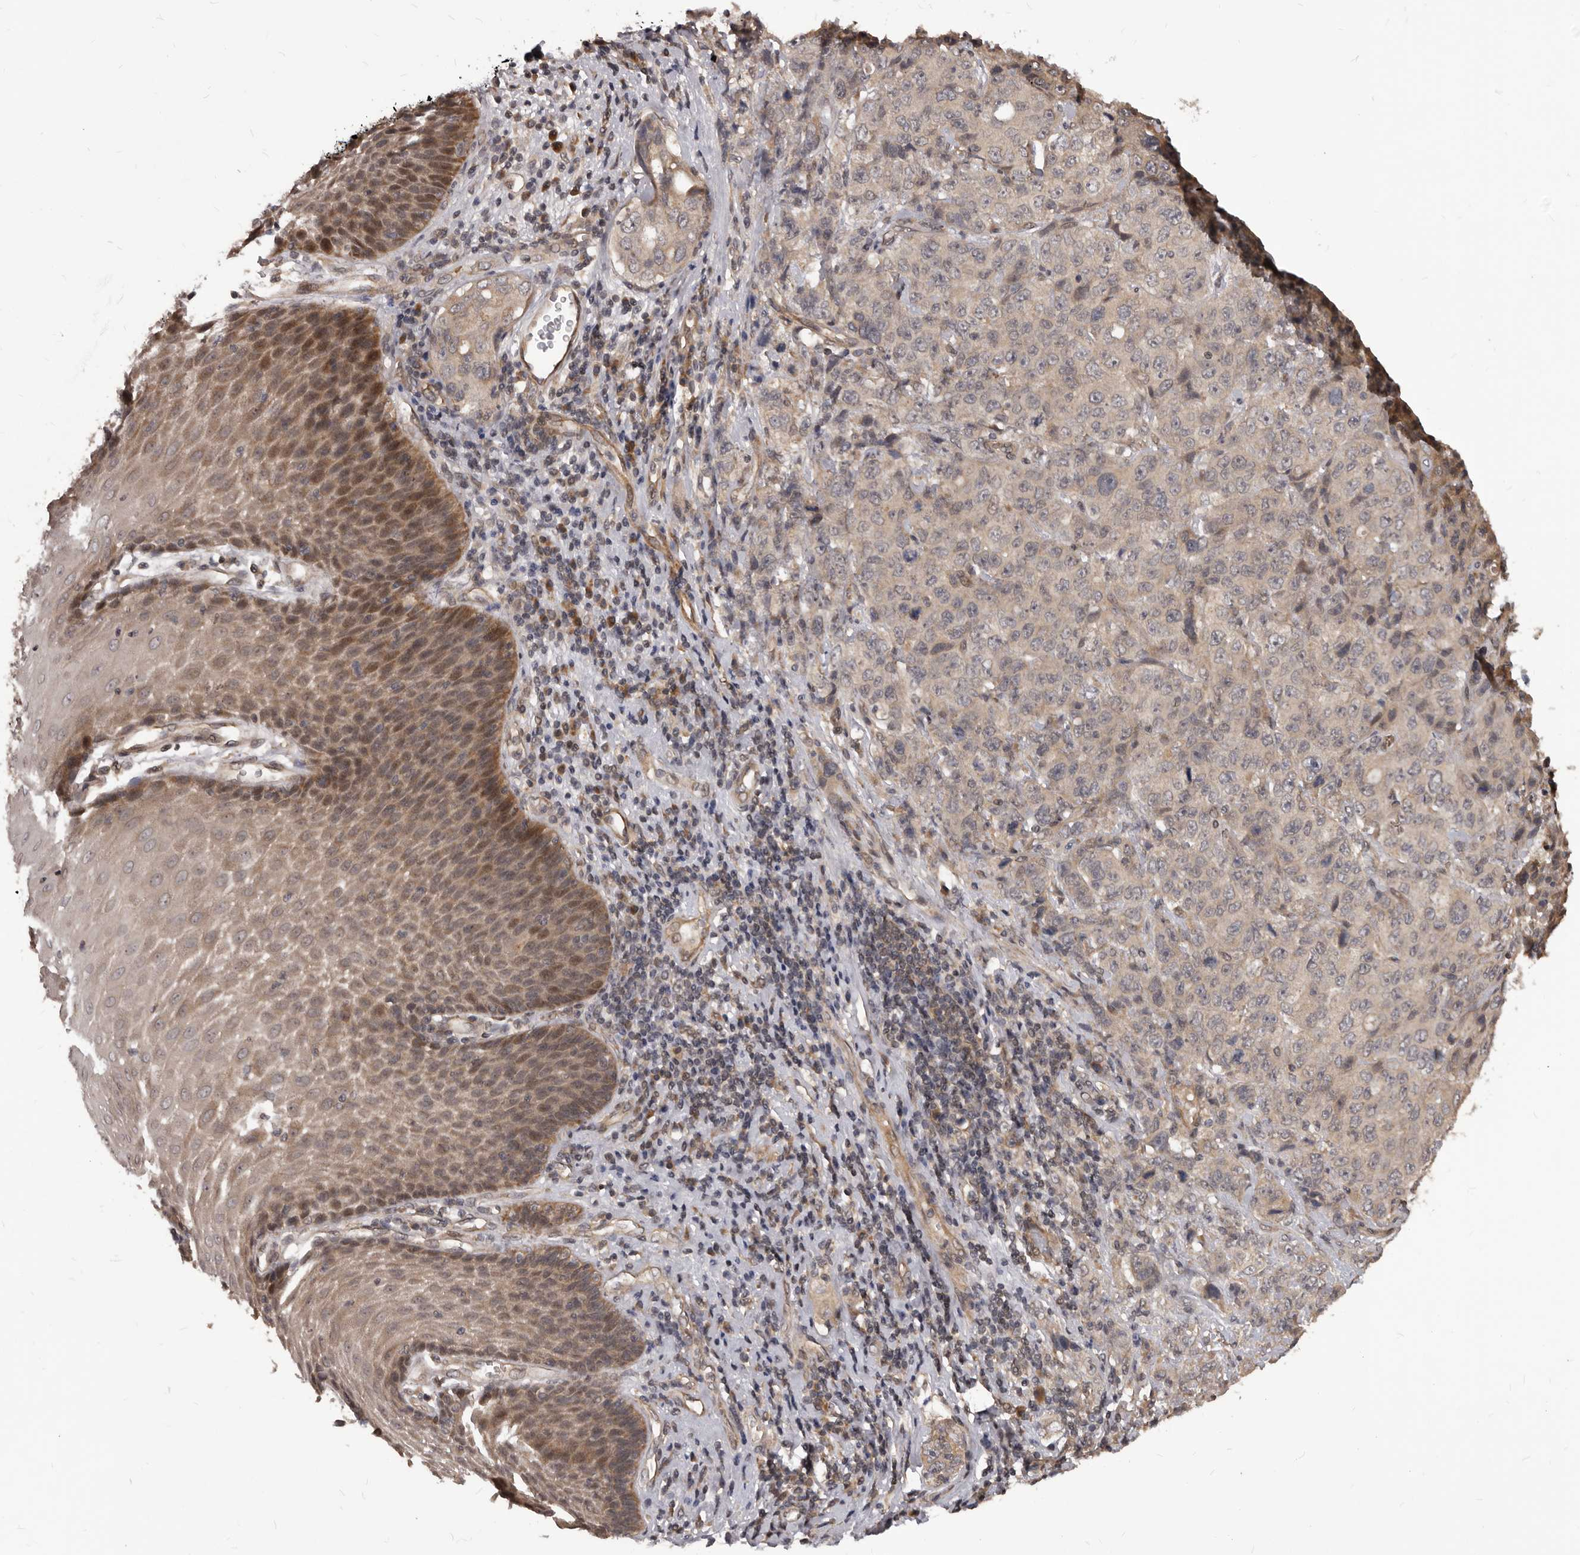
{"staining": {"intensity": "negative", "quantity": "none", "location": "none"}, "tissue": "stomach cancer", "cell_type": "Tumor cells", "image_type": "cancer", "snomed": [{"axis": "morphology", "description": "Adenocarcinoma, NOS"}, {"axis": "topography", "description": "Stomach"}], "caption": "IHC histopathology image of neoplastic tissue: adenocarcinoma (stomach) stained with DAB displays no significant protein expression in tumor cells.", "gene": "GABPB2", "patient": {"sex": "male", "age": 48}}